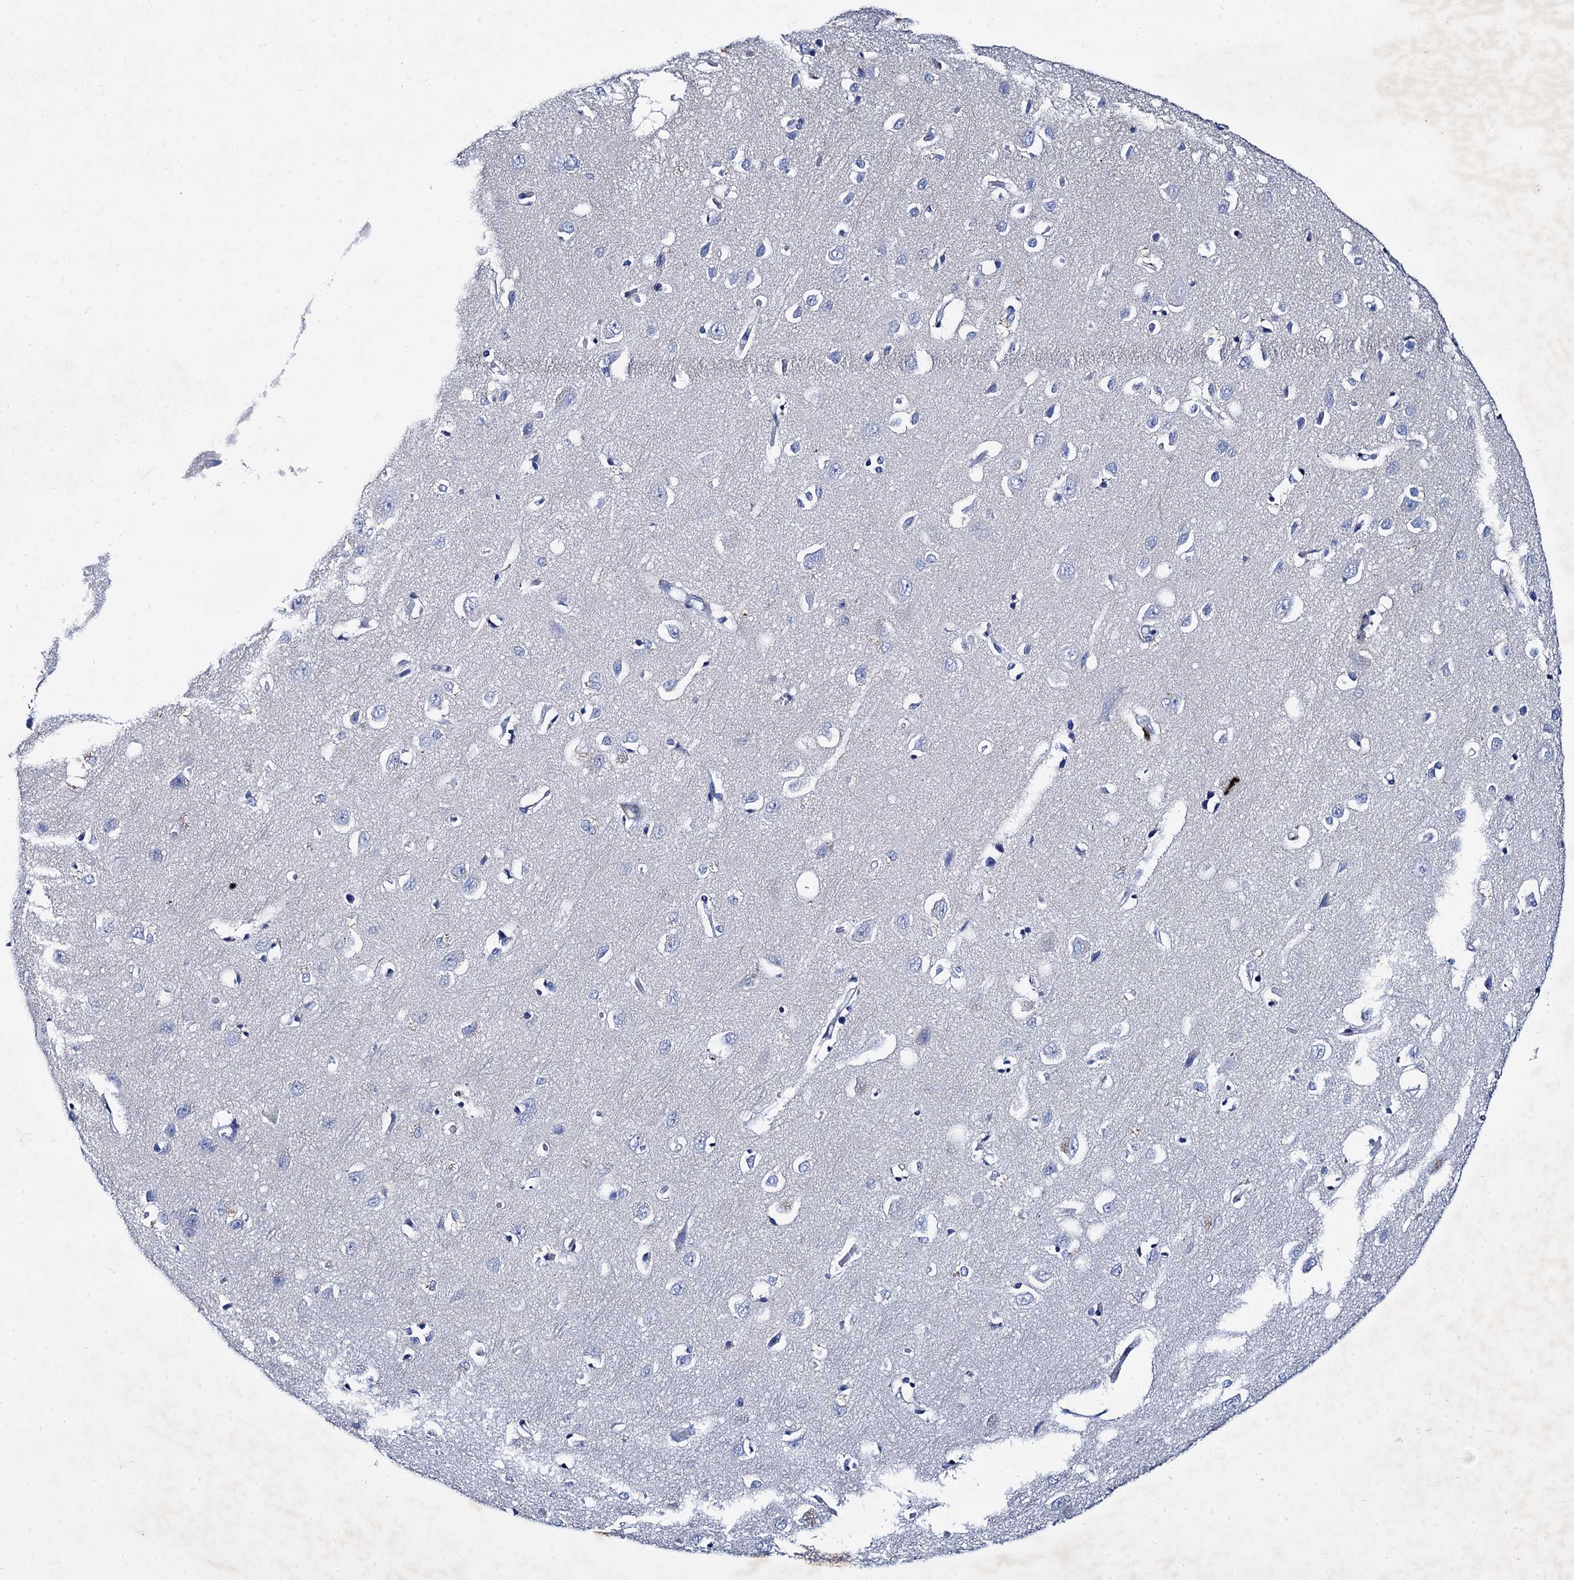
{"staining": {"intensity": "negative", "quantity": "none", "location": "none"}, "tissue": "cerebral cortex", "cell_type": "Endothelial cells", "image_type": "normal", "snomed": [{"axis": "morphology", "description": "Normal tissue, NOS"}, {"axis": "topography", "description": "Cerebral cortex"}], "caption": "Immunohistochemistry (IHC) photomicrograph of benign cerebral cortex: cerebral cortex stained with DAB (3,3'-diaminobenzidine) displays no significant protein expression in endothelial cells. The staining was performed using DAB to visualize the protein expression in brown, while the nuclei were stained in blue with hematoxylin (Magnification: 20x).", "gene": "TMEM72", "patient": {"sex": "female", "age": 64}}